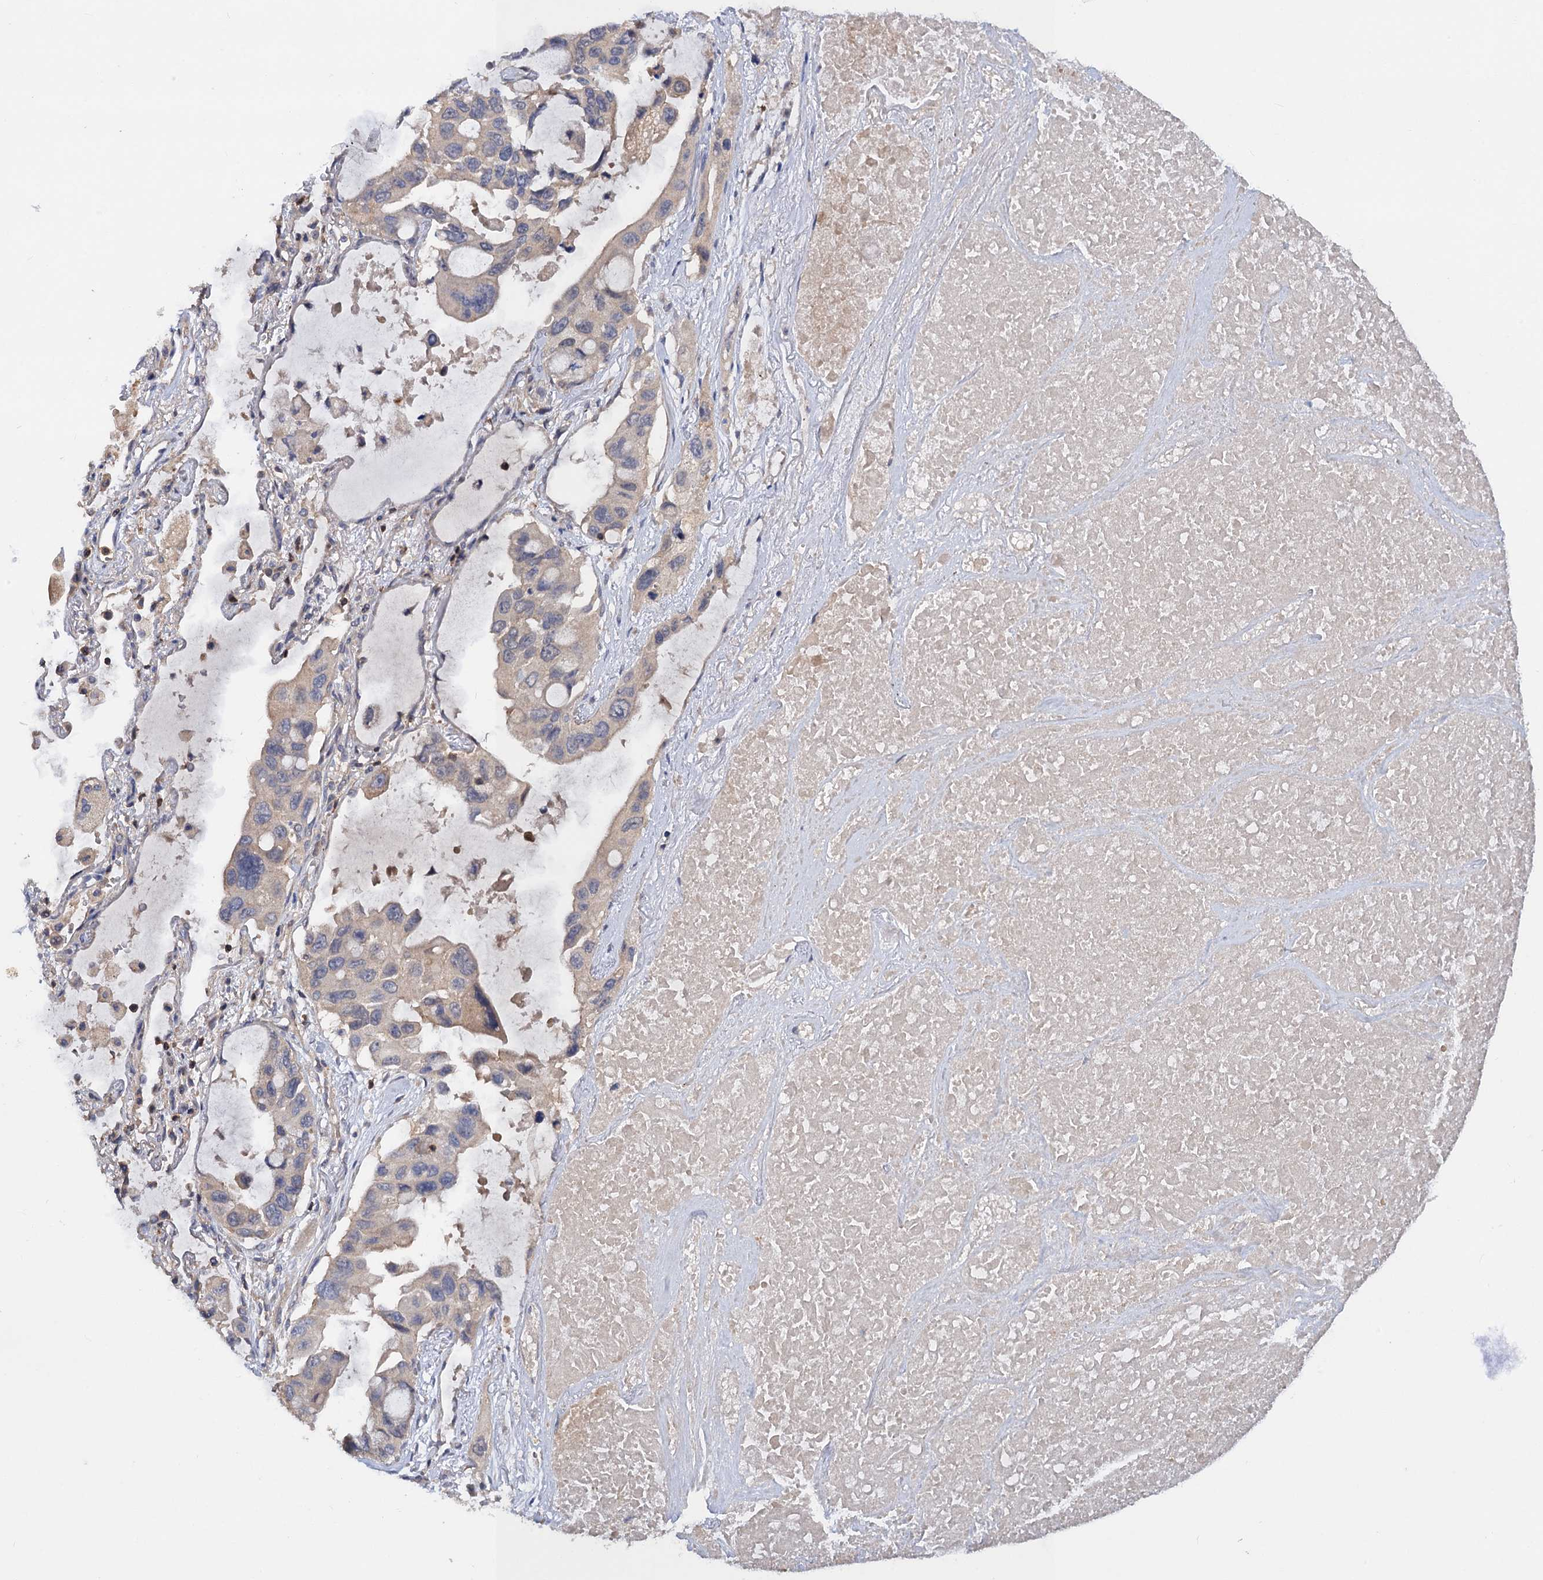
{"staining": {"intensity": "negative", "quantity": "none", "location": "none"}, "tissue": "lung cancer", "cell_type": "Tumor cells", "image_type": "cancer", "snomed": [{"axis": "morphology", "description": "Squamous cell carcinoma, NOS"}, {"axis": "topography", "description": "Lung"}], "caption": "Tumor cells show no significant positivity in lung cancer (squamous cell carcinoma).", "gene": "DGKA", "patient": {"sex": "female", "age": 73}}